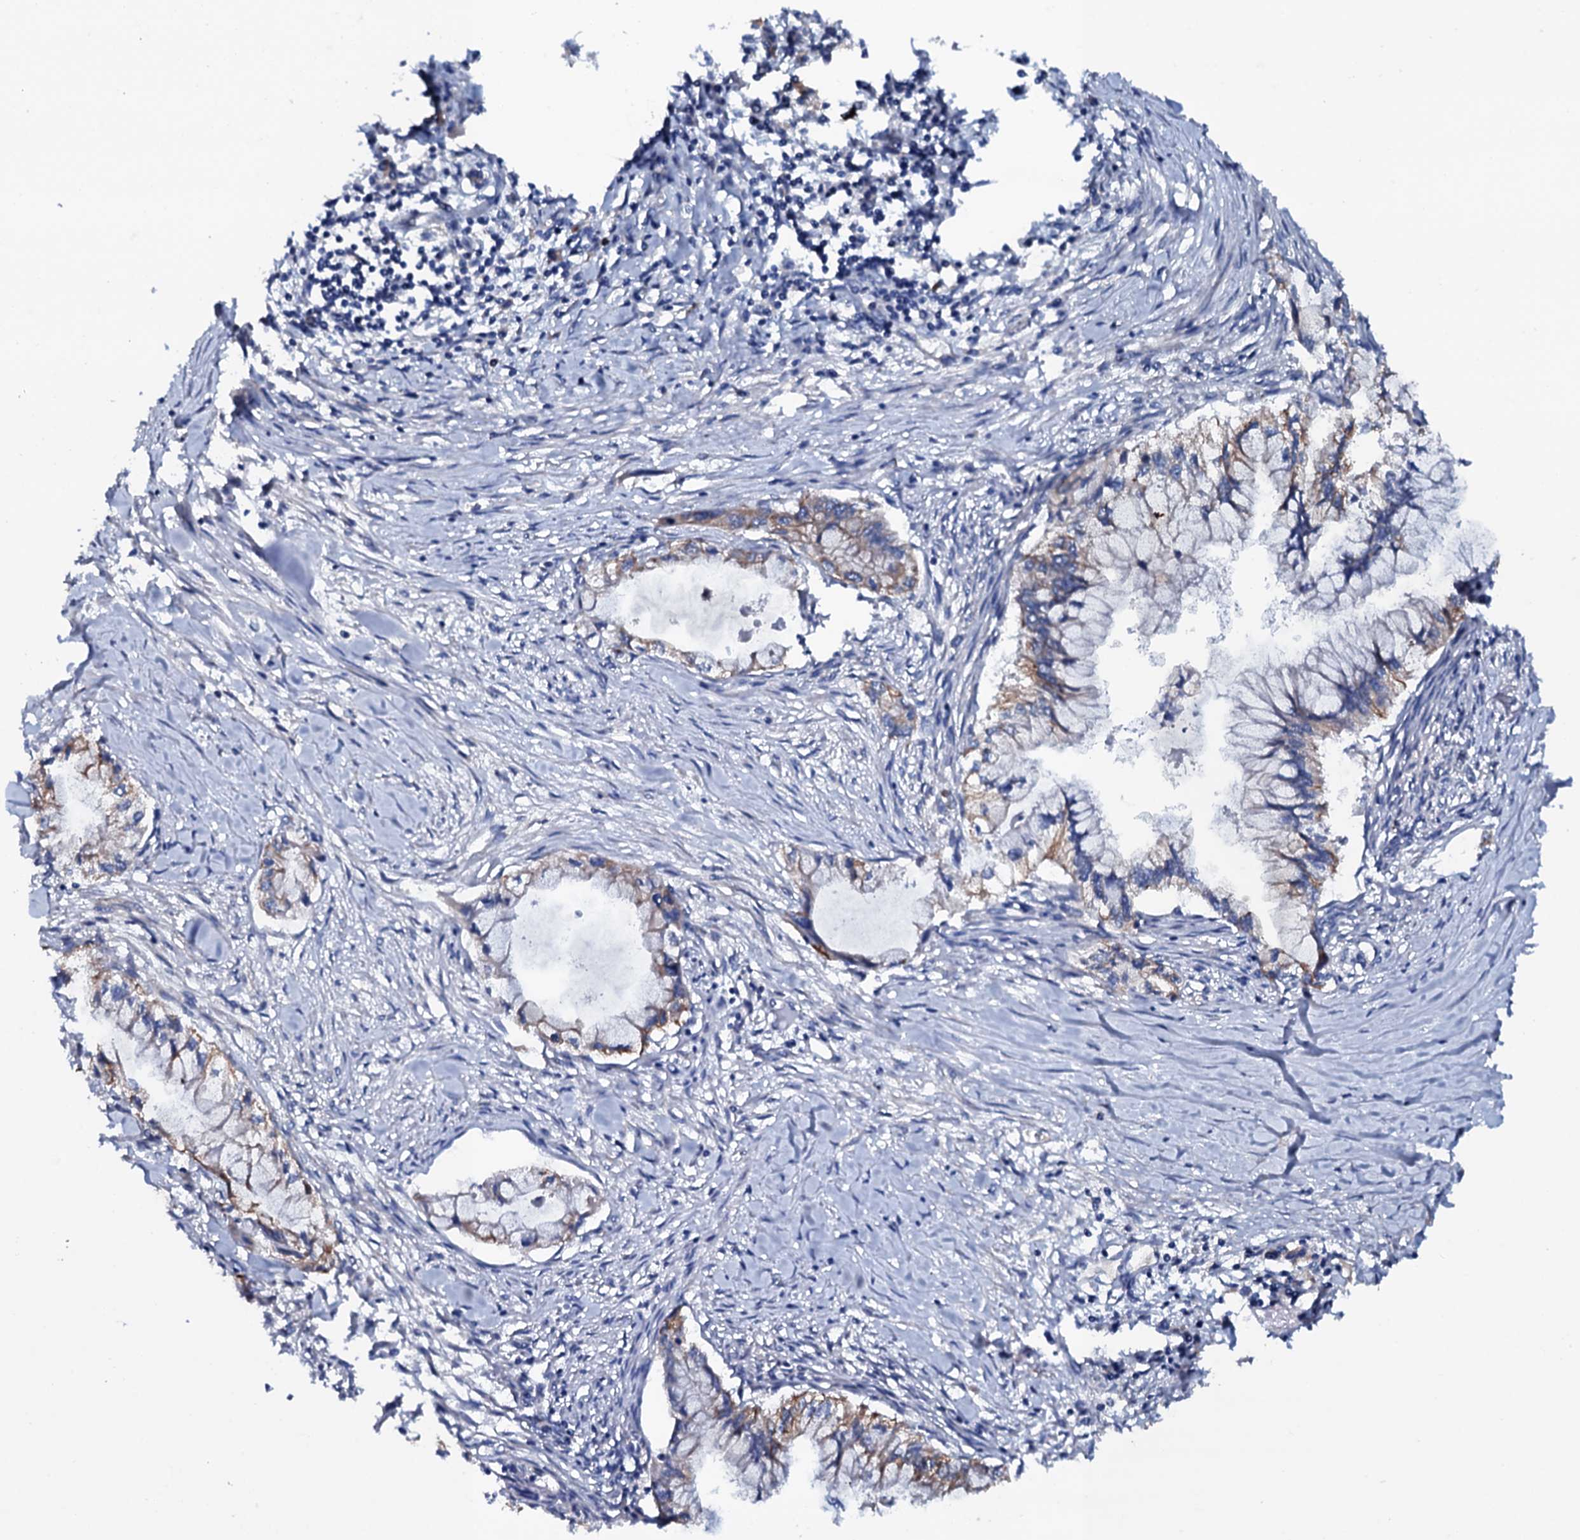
{"staining": {"intensity": "strong", "quantity": "<25%", "location": "cytoplasmic/membranous"}, "tissue": "pancreatic cancer", "cell_type": "Tumor cells", "image_type": "cancer", "snomed": [{"axis": "morphology", "description": "Adenocarcinoma, NOS"}, {"axis": "topography", "description": "Pancreas"}], "caption": "Approximately <25% of tumor cells in human pancreatic cancer (adenocarcinoma) show strong cytoplasmic/membranous protein expression as visualized by brown immunohistochemical staining.", "gene": "NEK1", "patient": {"sex": "male", "age": 48}}